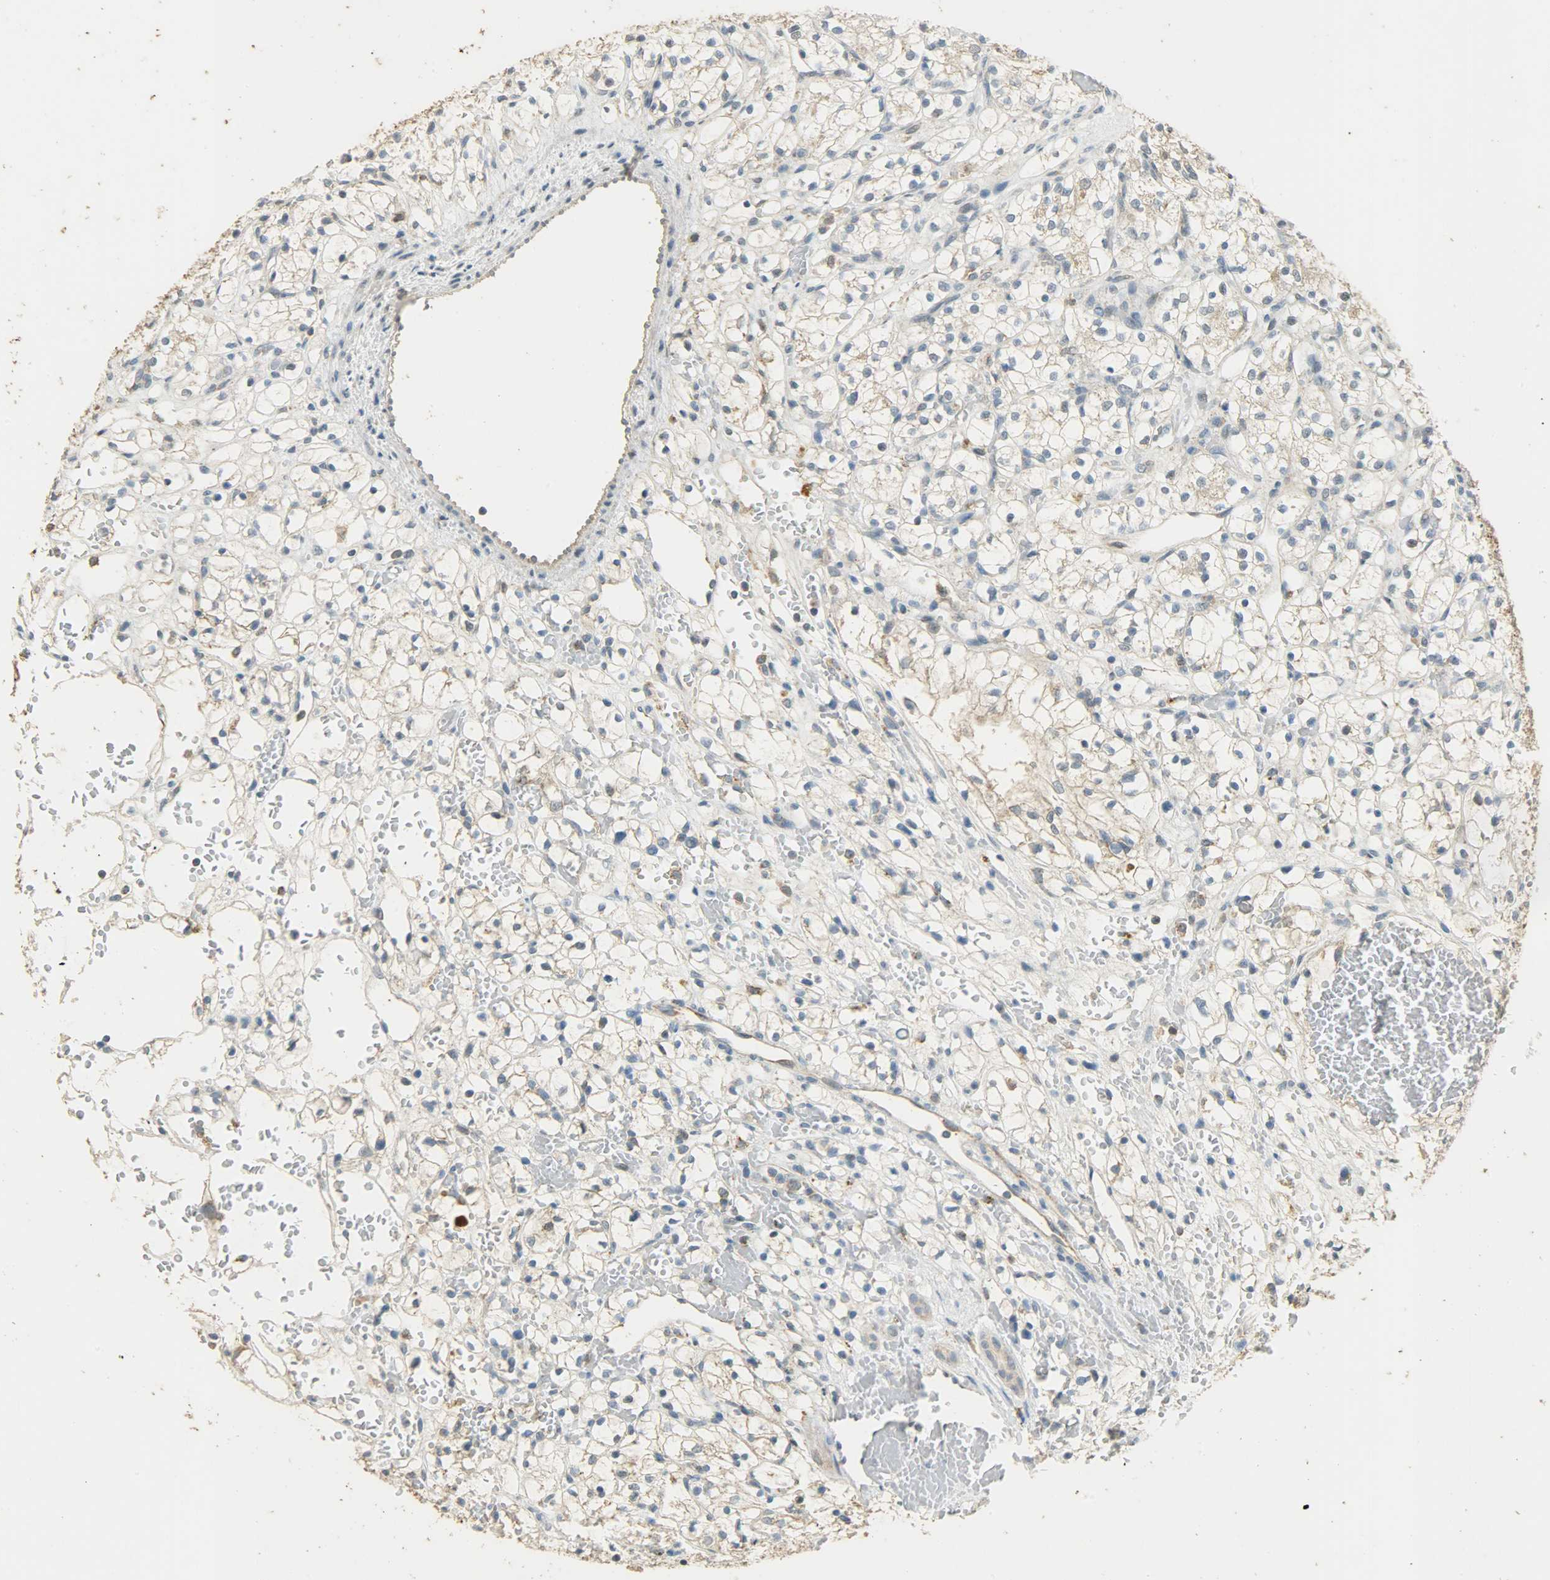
{"staining": {"intensity": "weak", "quantity": "25%-75%", "location": "cytoplasmic/membranous"}, "tissue": "renal cancer", "cell_type": "Tumor cells", "image_type": "cancer", "snomed": [{"axis": "morphology", "description": "Adenocarcinoma, NOS"}, {"axis": "topography", "description": "Kidney"}], "caption": "Protein analysis of adenocarcinoma (renal) tissue reveals weak cytoplasmic/membranous staining in about 25%-75% of tumor cells.", "gene": "HDHD5", "patient": {"sex": "female", "age": 60}}